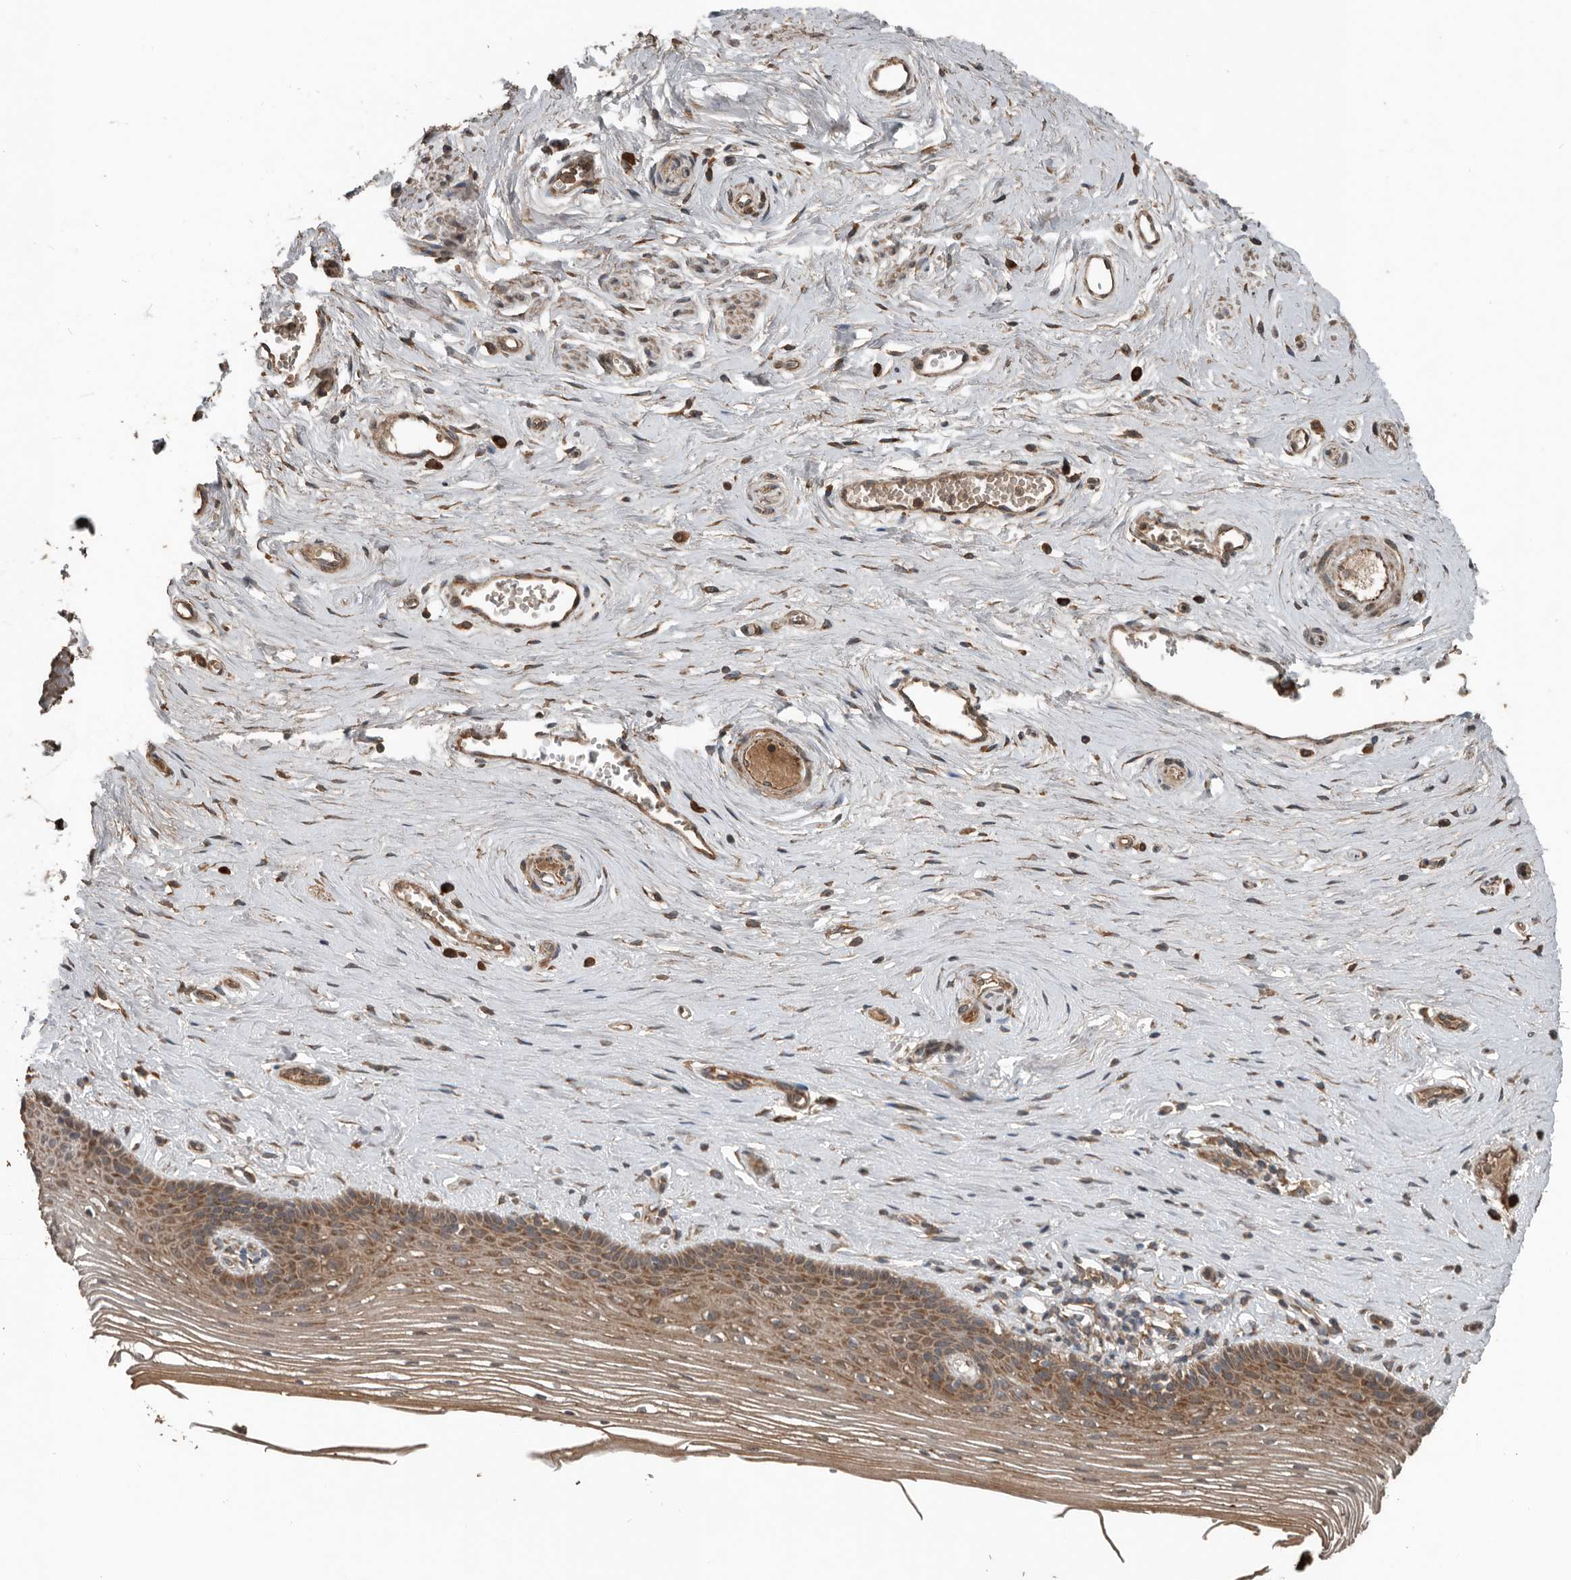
{"staining": {"intensity": "moderate", "quantity": ">75%", "location": "cytoplasmic/membranous"}, "tissue": "vagina", "cell_type": "Squamous epithelial cells", "image_type": "normal", "snomed": [{"axis": "morphology", "description": "Normal tissue, NOS"}, {"axis": "topography", "description": "Vagina"}], "caption": "Immunohistochemistry of unremarkable vagina demonstrates medium levels of moderate cytoplasmic/membranous positivity in about >75% of squamous epithelial cells.", "gene": "RNF207", "patient": {"sex": "female", "age": 46}}